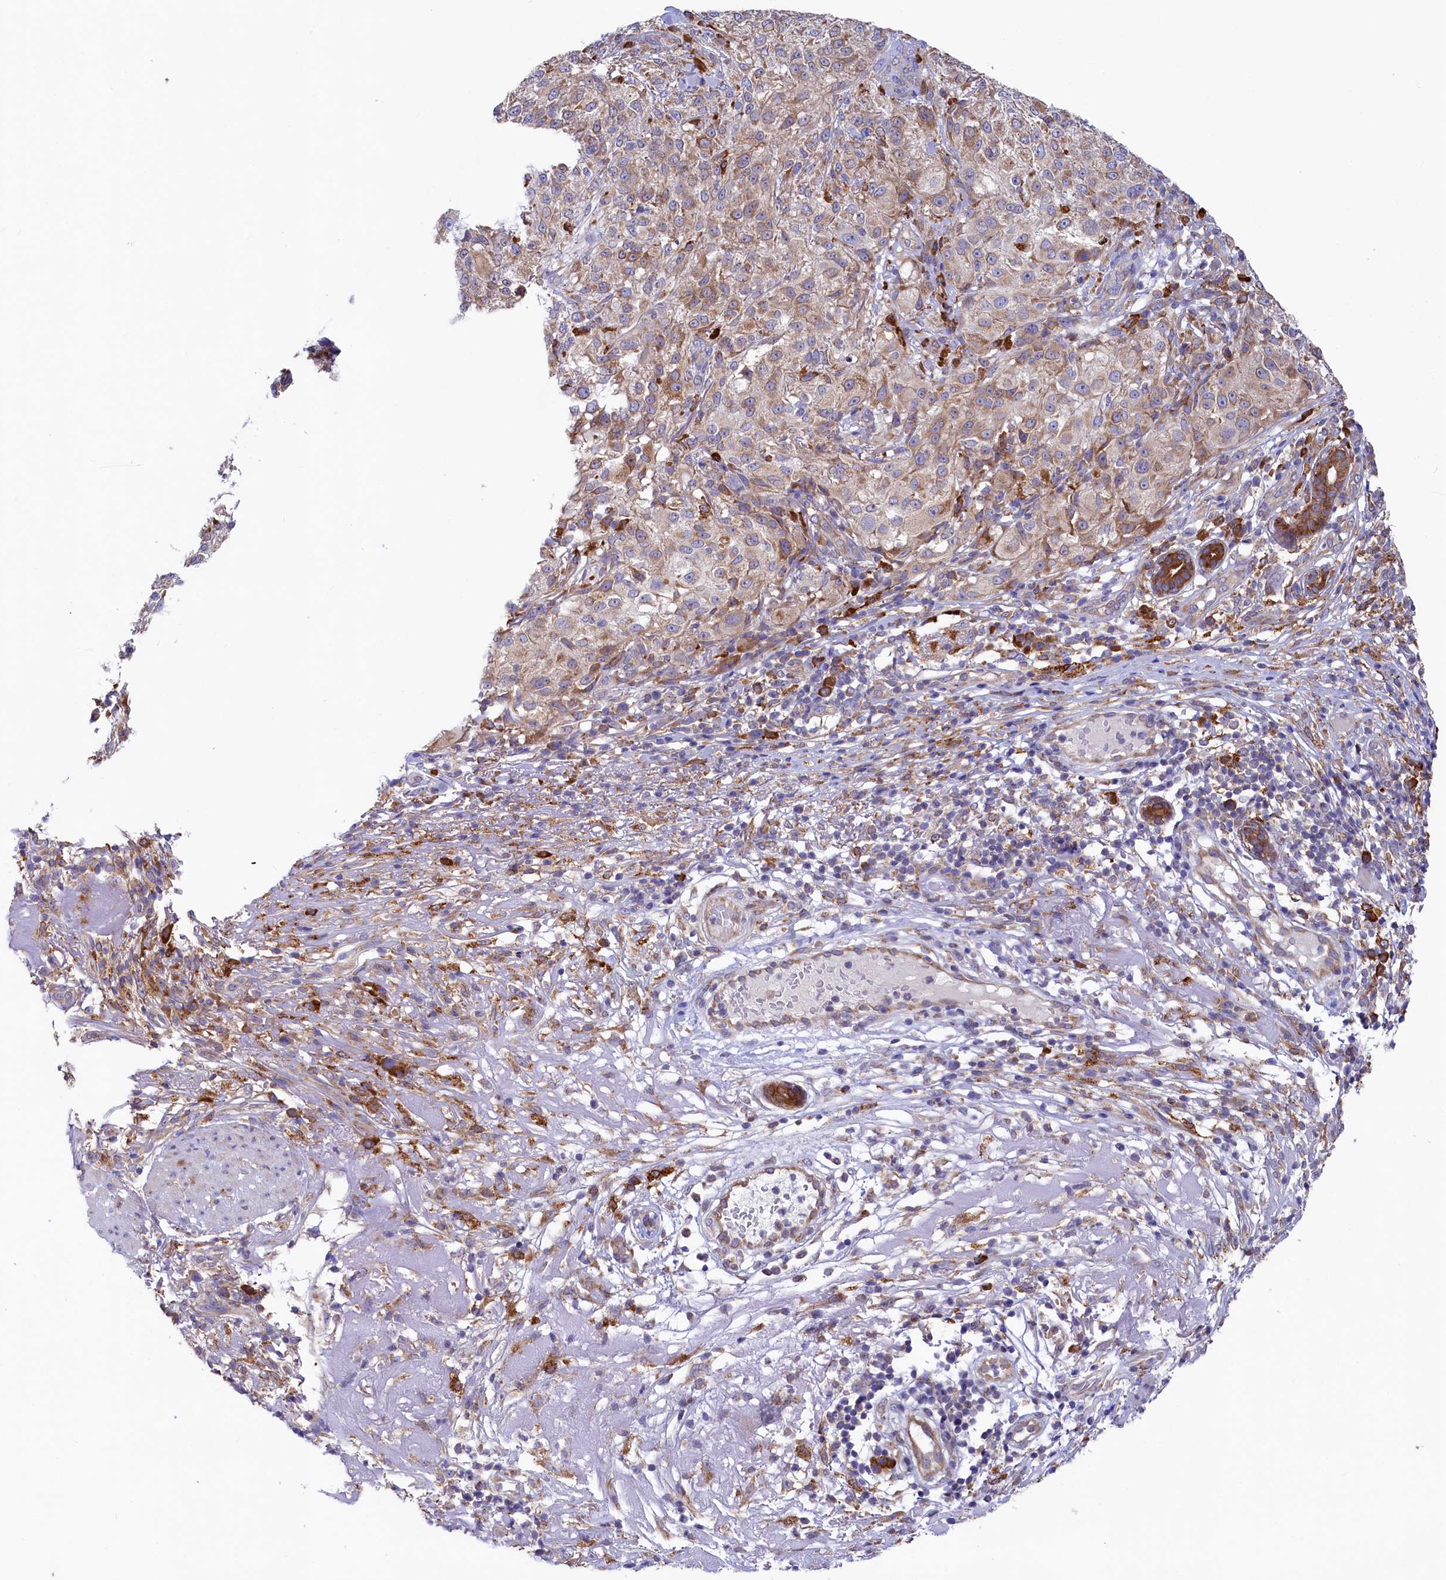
{"staining": {"intensity": "moderate", "quantity": ">75%", "location": "cytoplasmic/membranous"}, "tissue": "melanoma", "cell_type": "Tumor cells", "image_type": "cancer", "snomed": [{"axis": "morphology", "description": "Necrosis, NOS"}, {"axis": "morphology", "description": "Malignant melanoma, NOS"}, {"axis": "topography", "description": "Skin"}], "caption": "A high-resolution photomicrograph shows IHC staining of melanoma, which reveals moderate cytoplasmic/membranous staining in approximately >75% of tumor cells.", "gene": "CHID1", "patient": {"sex": "female", "age": 87}}